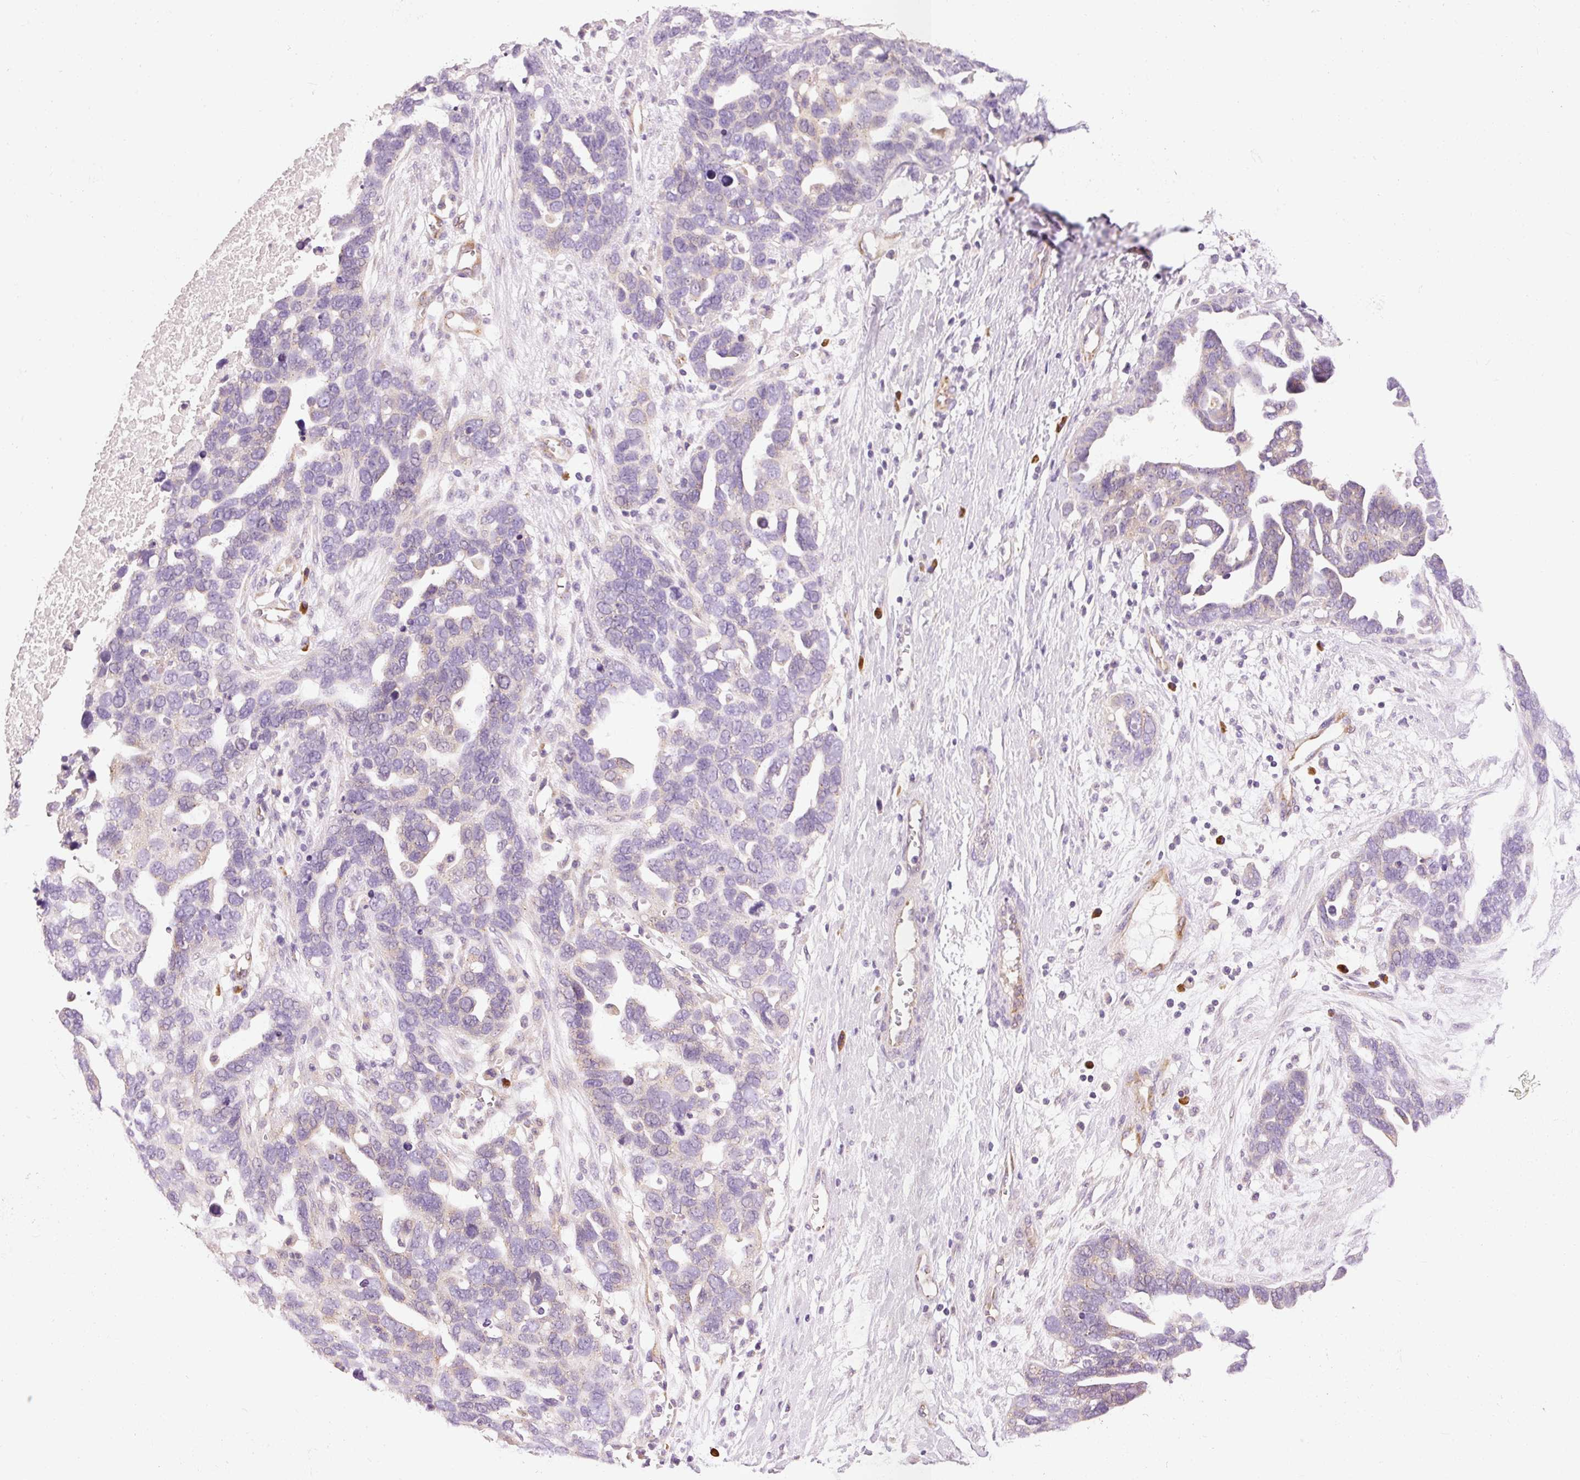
{"staining": {"intensity": "negative", "quantity": "none", "location": "none"}, "tissue": "ovarian cancer", "cell_type": "Tumor cells", "image_type": "cancer", "snomed": [{"axis": "morphology", "description": "Cystadenocarcinoma, serous, NOS"}, {"axis": "topography", "description": "Ovary"}], "caption": "IHC of ovarian cancer (serous cystadenocarcinoma) demonstrates no positivity in tumor cells. (IHC, brightfield microscopy, high magnification).", "gene": "PNPLA5", "patient": {"sex": "female", "age": 54}}